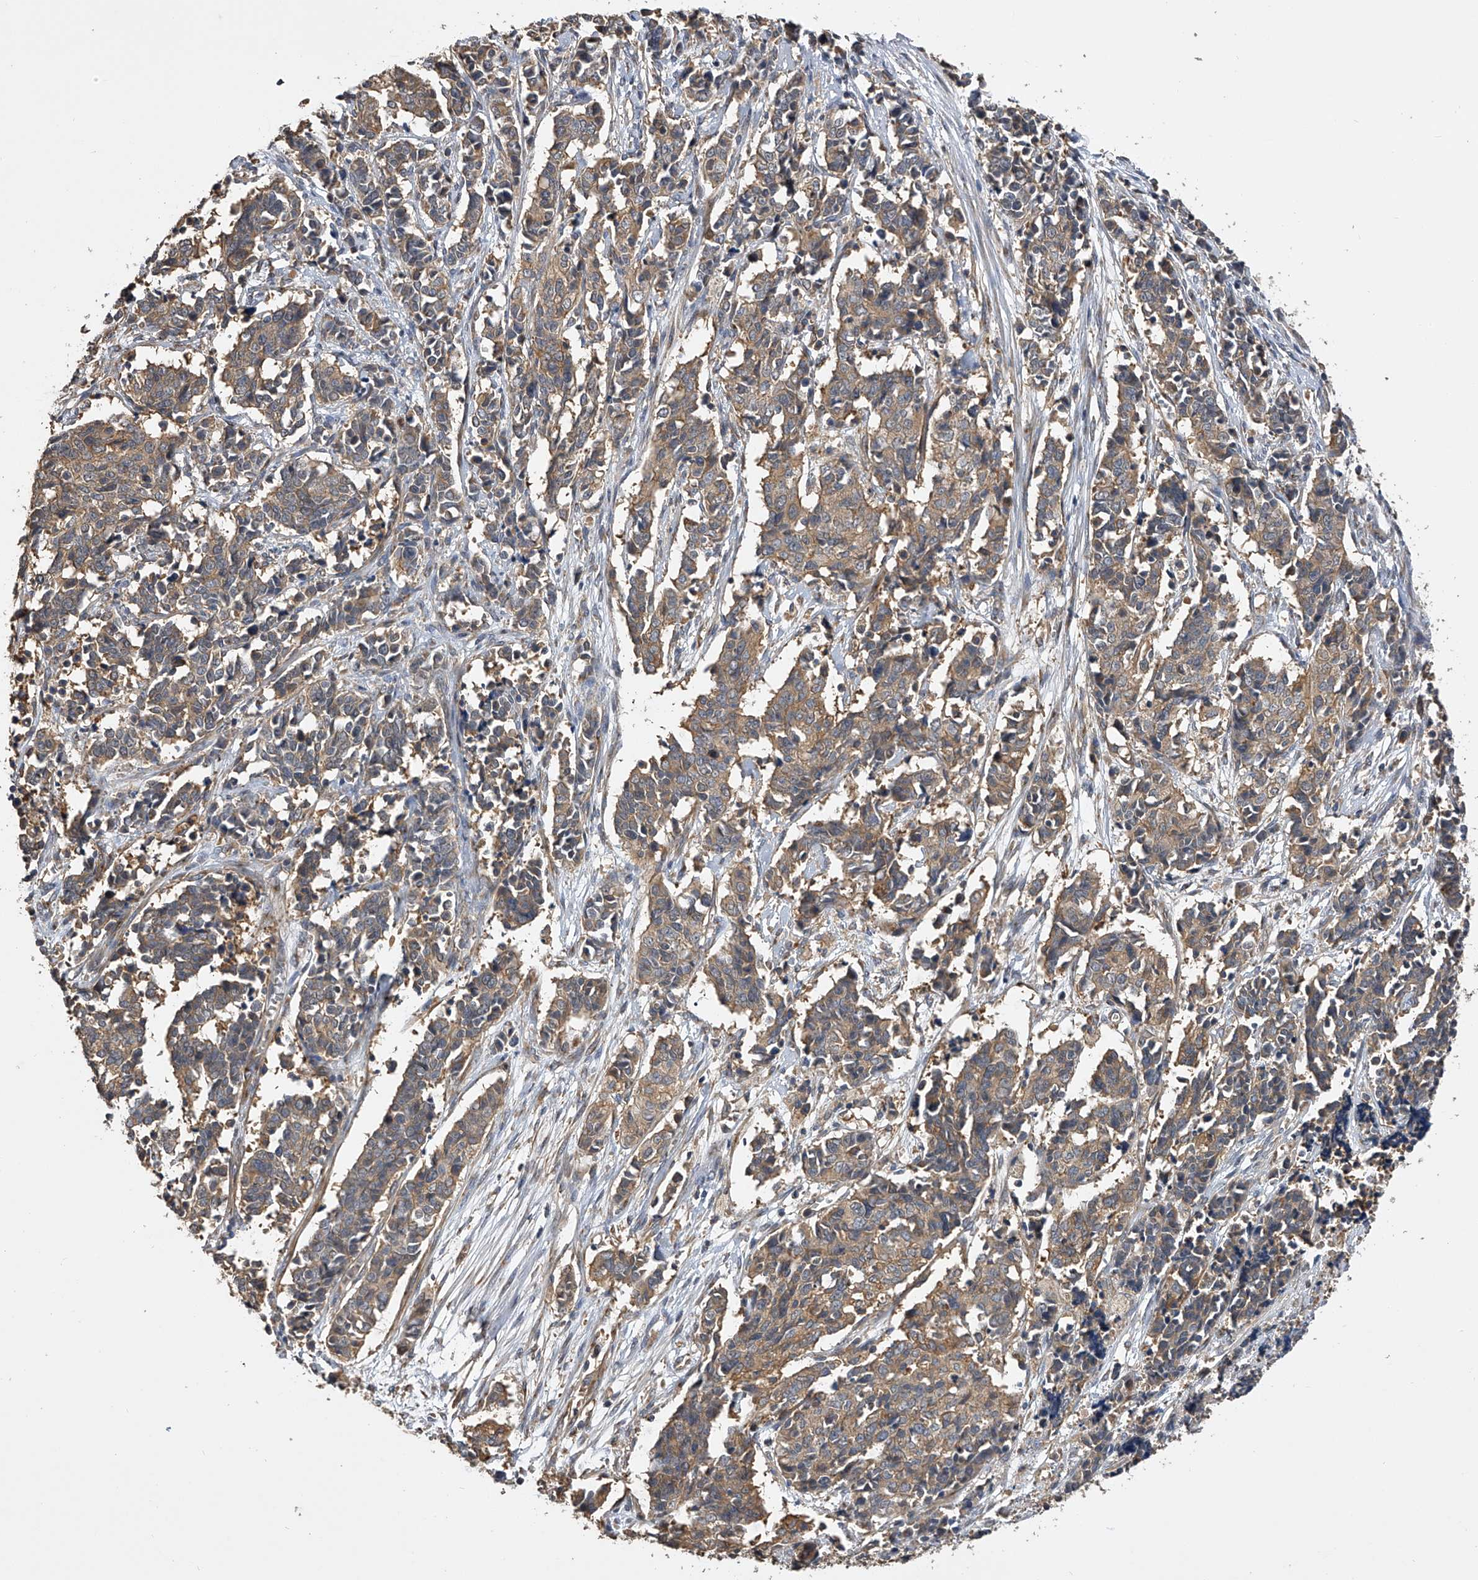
{"staining": {"intensity": "moderate", "quantity": "25%-75%", "location": "cytoplasmic/membranous"}, "tissue": "cervical cancer", "cell_type": "Tumor cells", "image_type": "cancer", "snomed": [{"axis": "morphology", "description": "Normal tissue, NOS"}, {"axis": "morphology", "description": "Squamous cell carcinoma, NOS"}, {"axis": "topography", "description": "Cervix"}], "caption": "A histopathology image of cervical squamous cell carcinoma stained for a protein displays moderate cytoplasmic/membranous brown staining in tumor cells. (brown staining indicates protein expression, while blue staining denotes nuclei).", "gene": "PTPRA", "patient": {"sex": "female", "age": 35}}